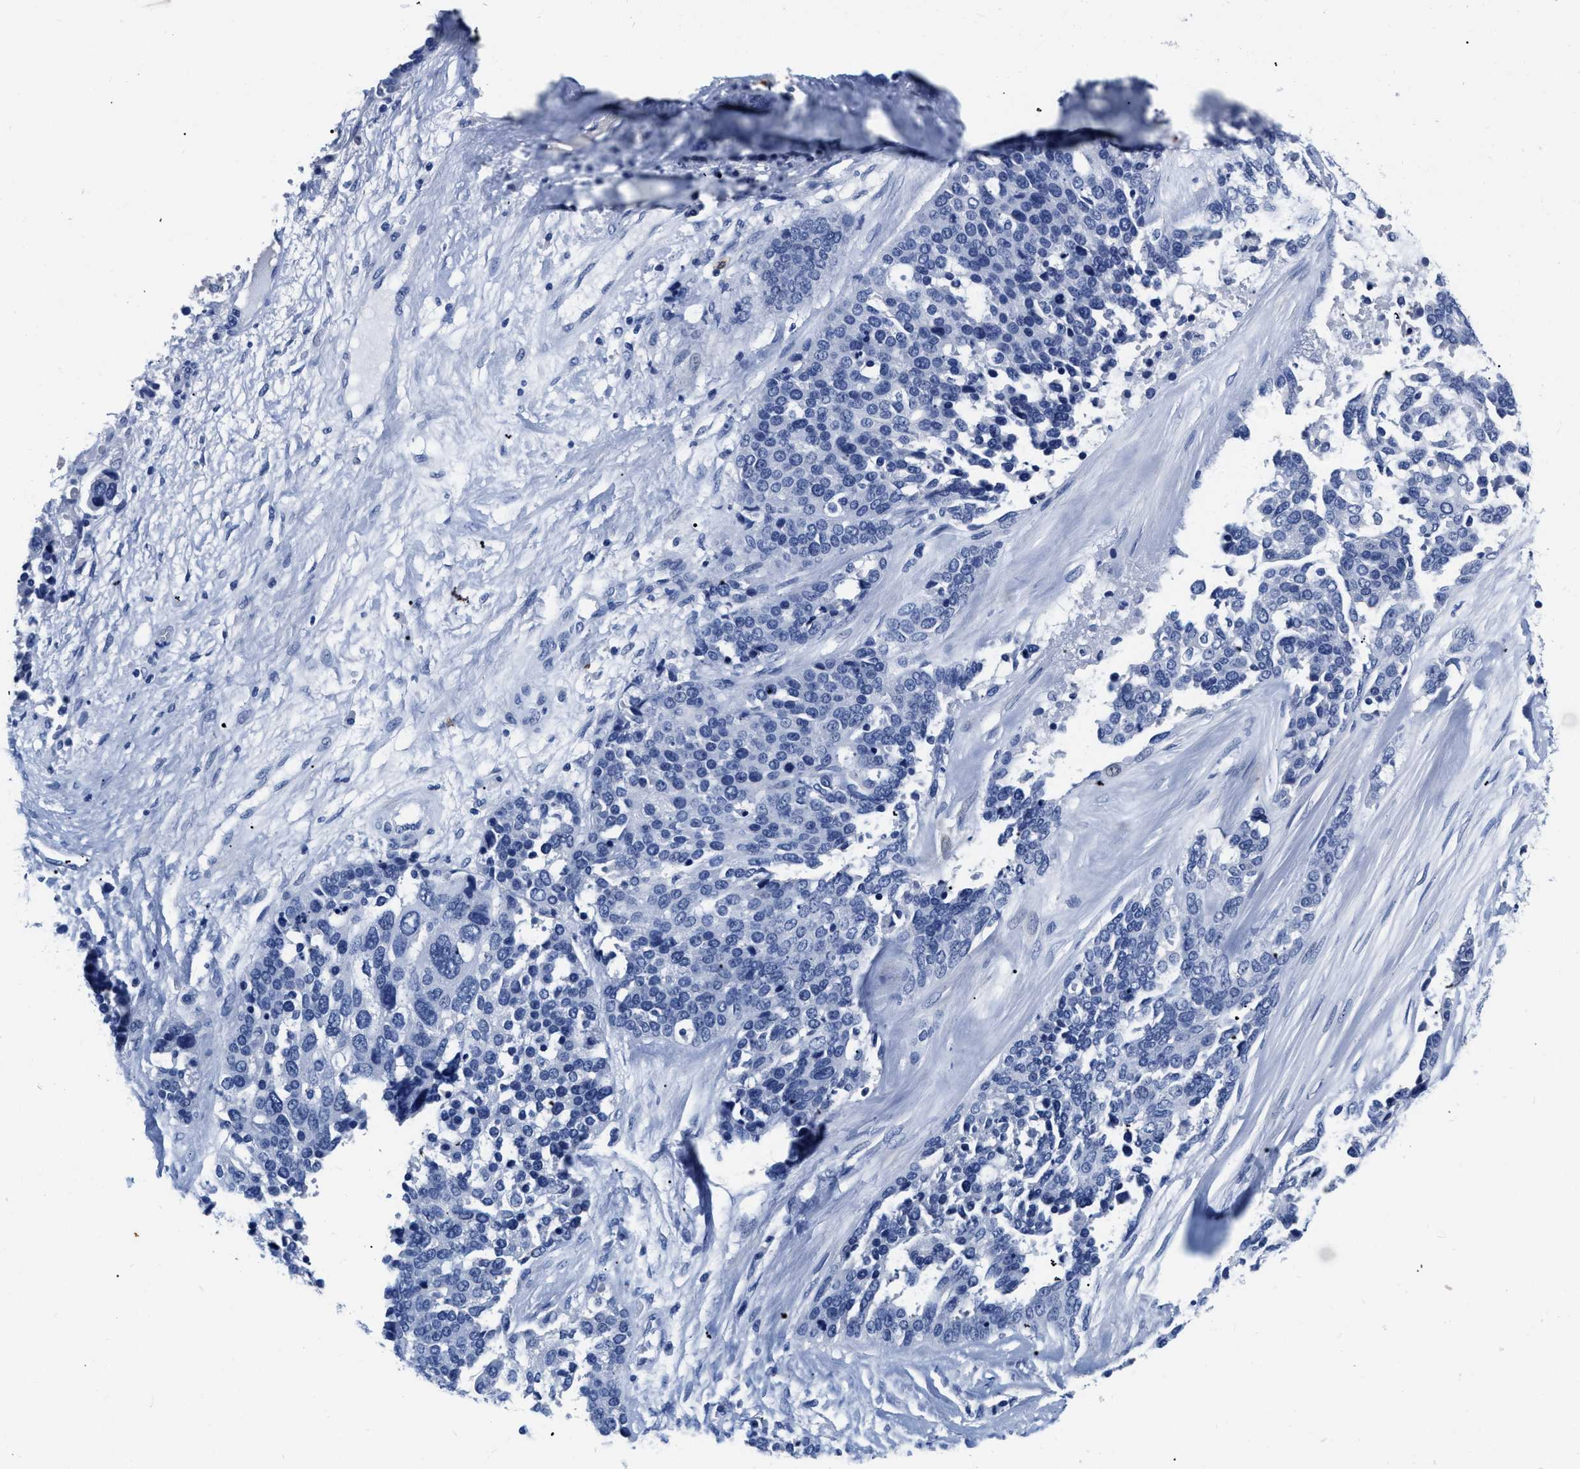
{"staining": {"intensity": "negative", "quantity": "none", "location": "none"}, "tissue": "ovarian cancer", "cell_type": "Tumor cells", "image_type": "cancer", "snomed": [{"axis": "morphology", "description": "Cystadenocarcinoma, serous, NOS"}, {"axis": "topography", "description": "Ovary"}], "caption": "The immunohistochemistry photomicrograph has no significant positivity in tumor cells of ovarian serous cystadenocarcinoma tissue.", "gene": "CER1", "patient": {"sex": "female", "age": 44}}